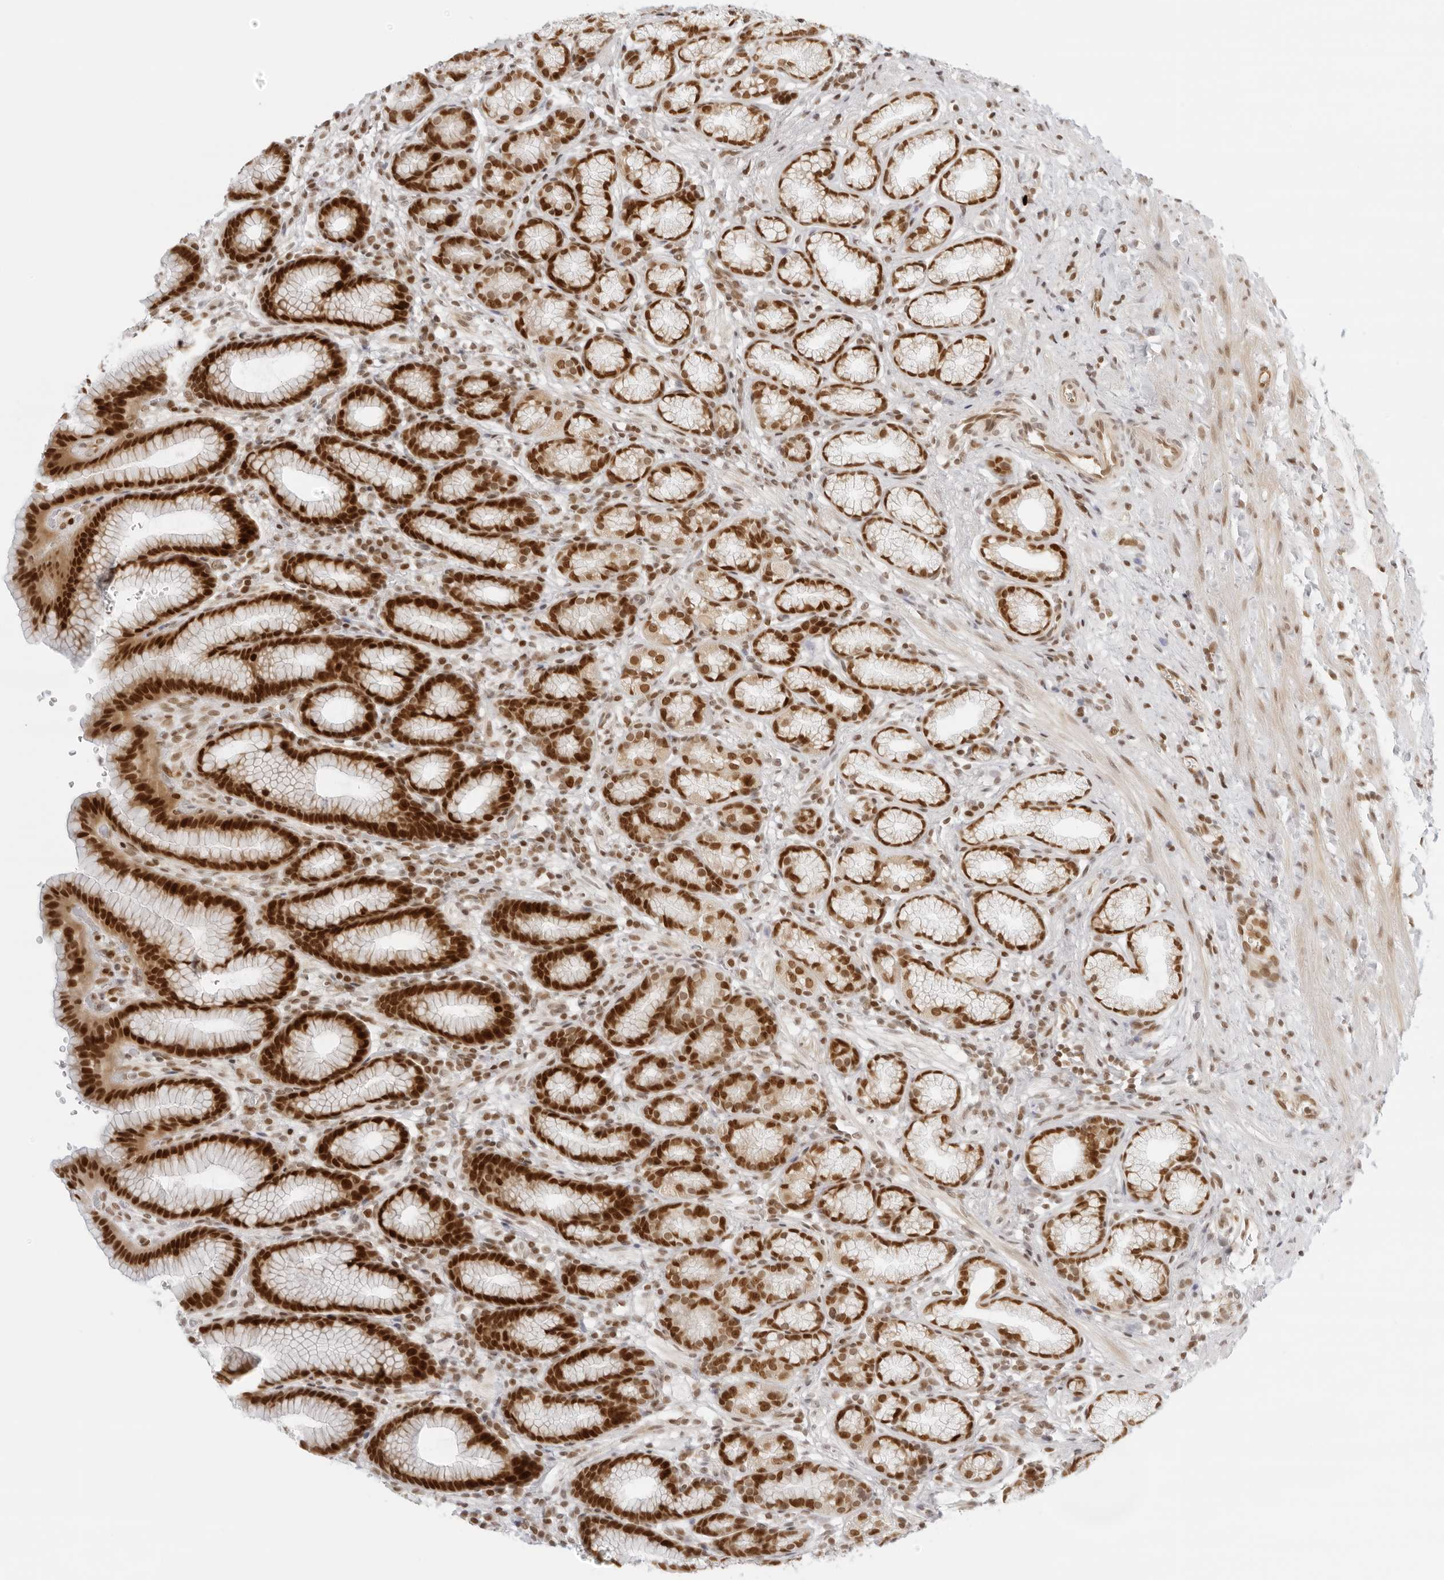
{"staining": {"intensity": "strong", "quantity": ">75%", "location": "nuclear"}, "tissue": "stomach", "cell_type": "Glandular cells", "image_type": "normal", "snomed": [{"axis": "morphology", "description": "Normal tissue, NOS"}, {"axis": "topography", "description": "Stomach"}], "caption": "IHC staining of benign stomach, which displays high levels of strong nuclear expression in approximately >75% of glandular cells indicating strong nuclear protein expression. The staining was performed using DAB (3,3'-diaminobenzidine) (brown) for protein detection and nuclei were counterstained in hematoxylin (blue).", "gene": "RCC1", "patient": {"sex": "male", "age": 42}}